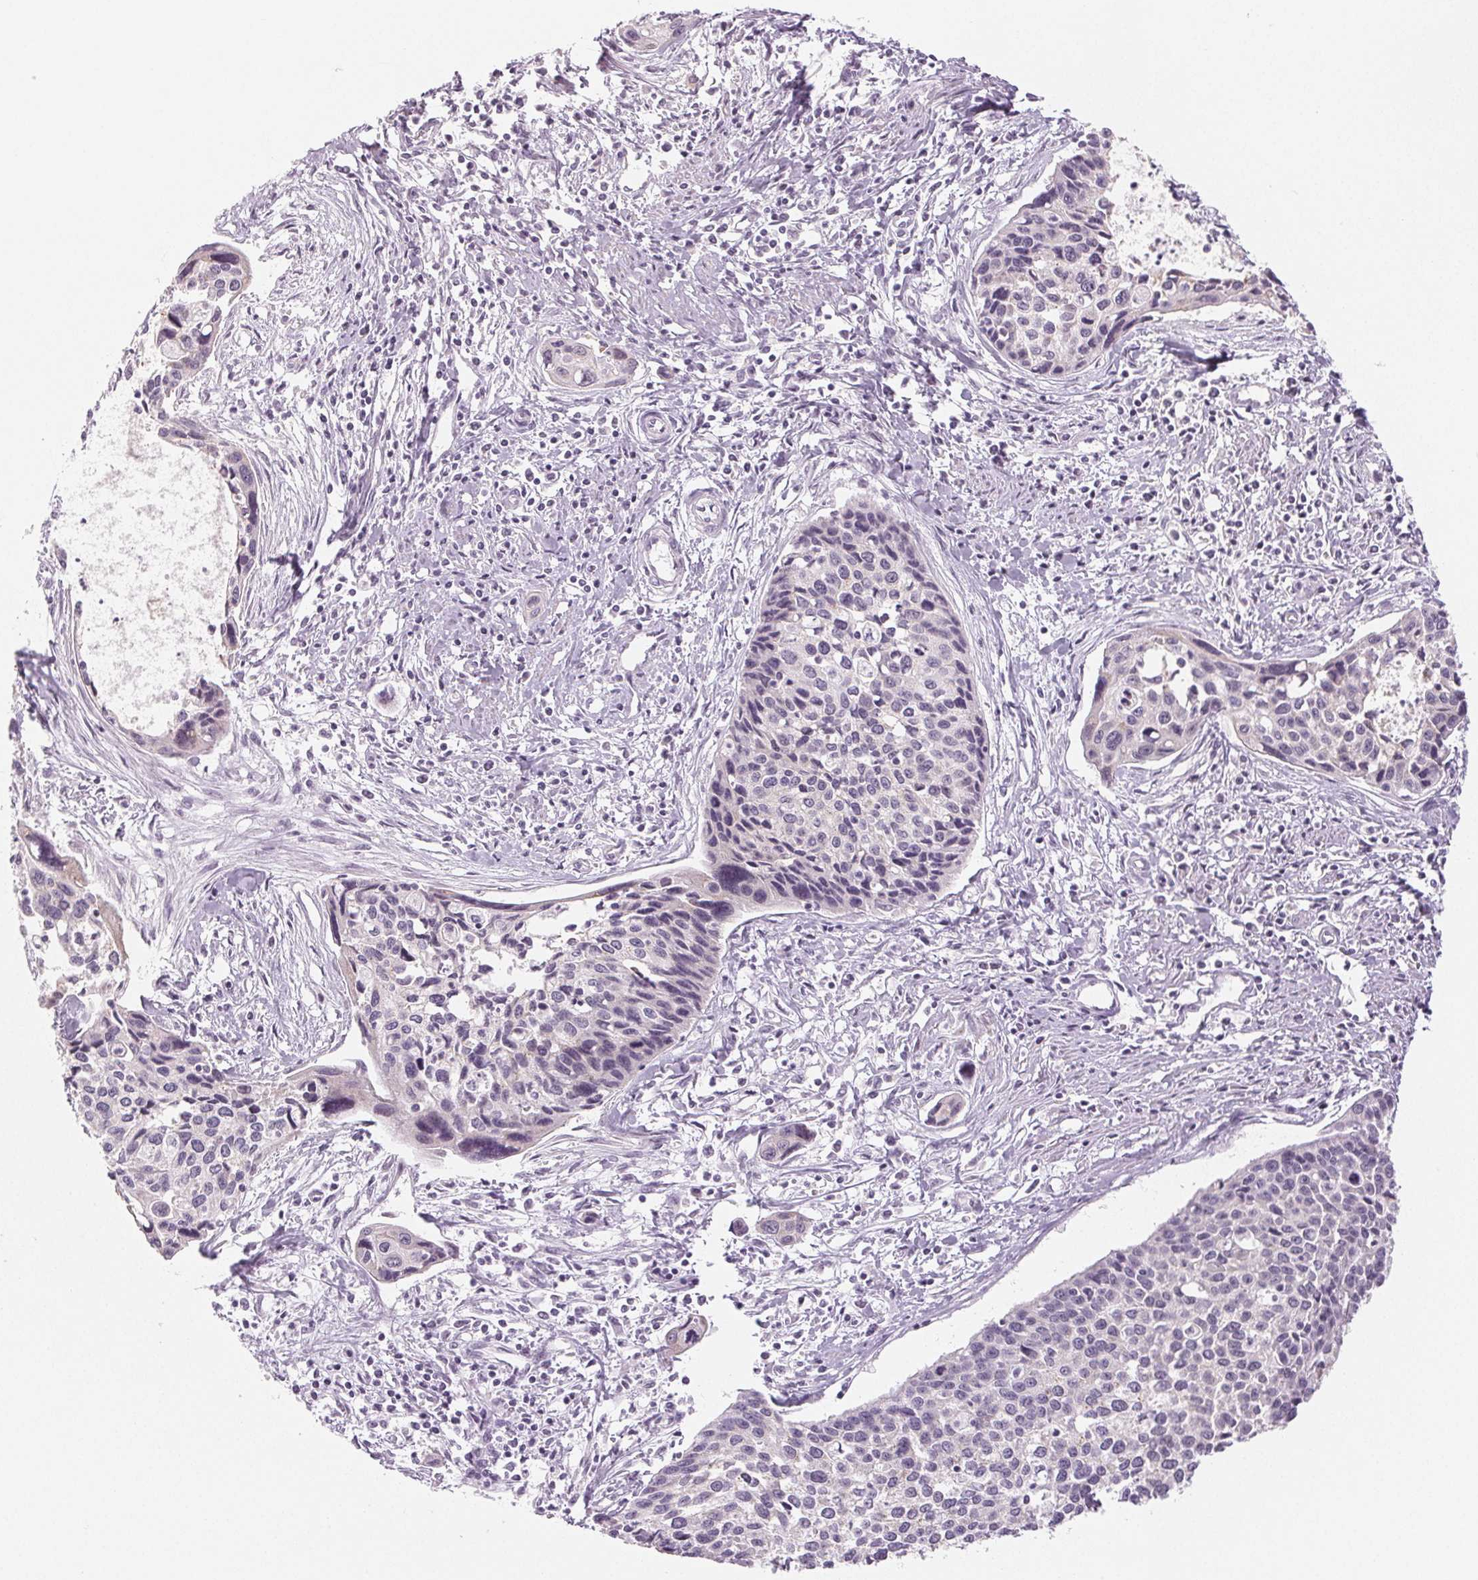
{"staining": {"intensity": "negative", "quantity": "none", "location": "none"}, "tissue": "cervical cancer", "cell_type": "Tumor cells", "image_type": "cancer", "snomed": [{"axis": "morphology", "description": "Squamous cell carcinoma, NOS"}, {"axis": "topography", "description": "Cervix"}], "caption": "Tumor cells are negative for brown protein staining in cervical cancer. (Brightfield microscopy of DAB IHC at high magnification).", "gene": "EHHADH", "patient": {"sex": "female", "age": 31}}